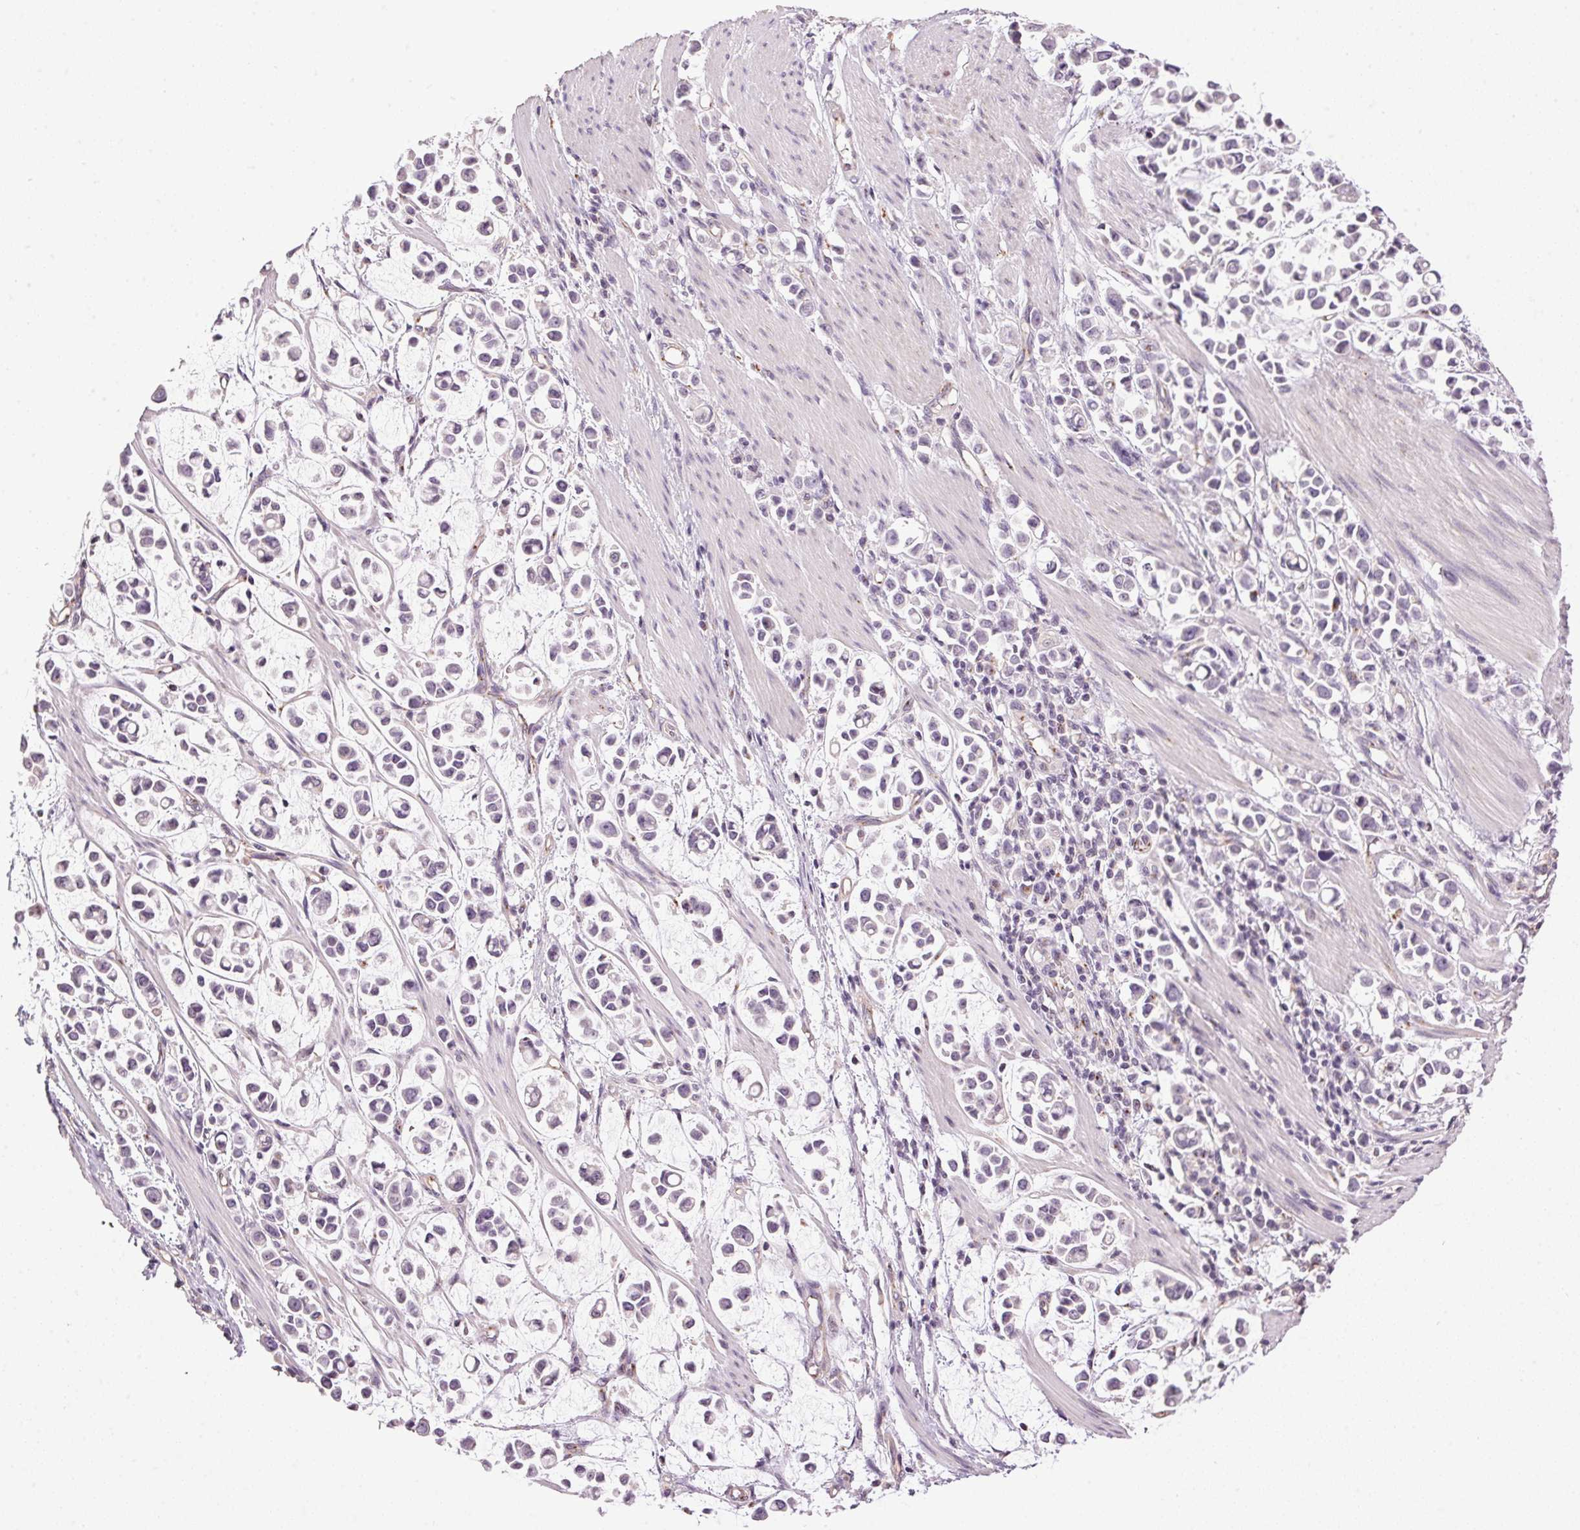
{"staining": {"intensity": "moderate", "quantity": "<25%", "location": "cytoplasmic/membranous"}, "tissue": "stomach cancer", "cell_type": "Tumor cells", "image_type": "cancer", "snomed": [{"axis": "morphology", "description": "Adenocarcinoma, NOS"}, {"axis": "topography", "description": "Stomach"}], "caption": "Adenocarcinoma (stomach) stained for a protein (brown) reveals moderate cytoplasmic/membranous positive positivity in about <25% of tumor cells.", "gene": "GOLPH3", "patient": {"sex": "male", "age": 82}}